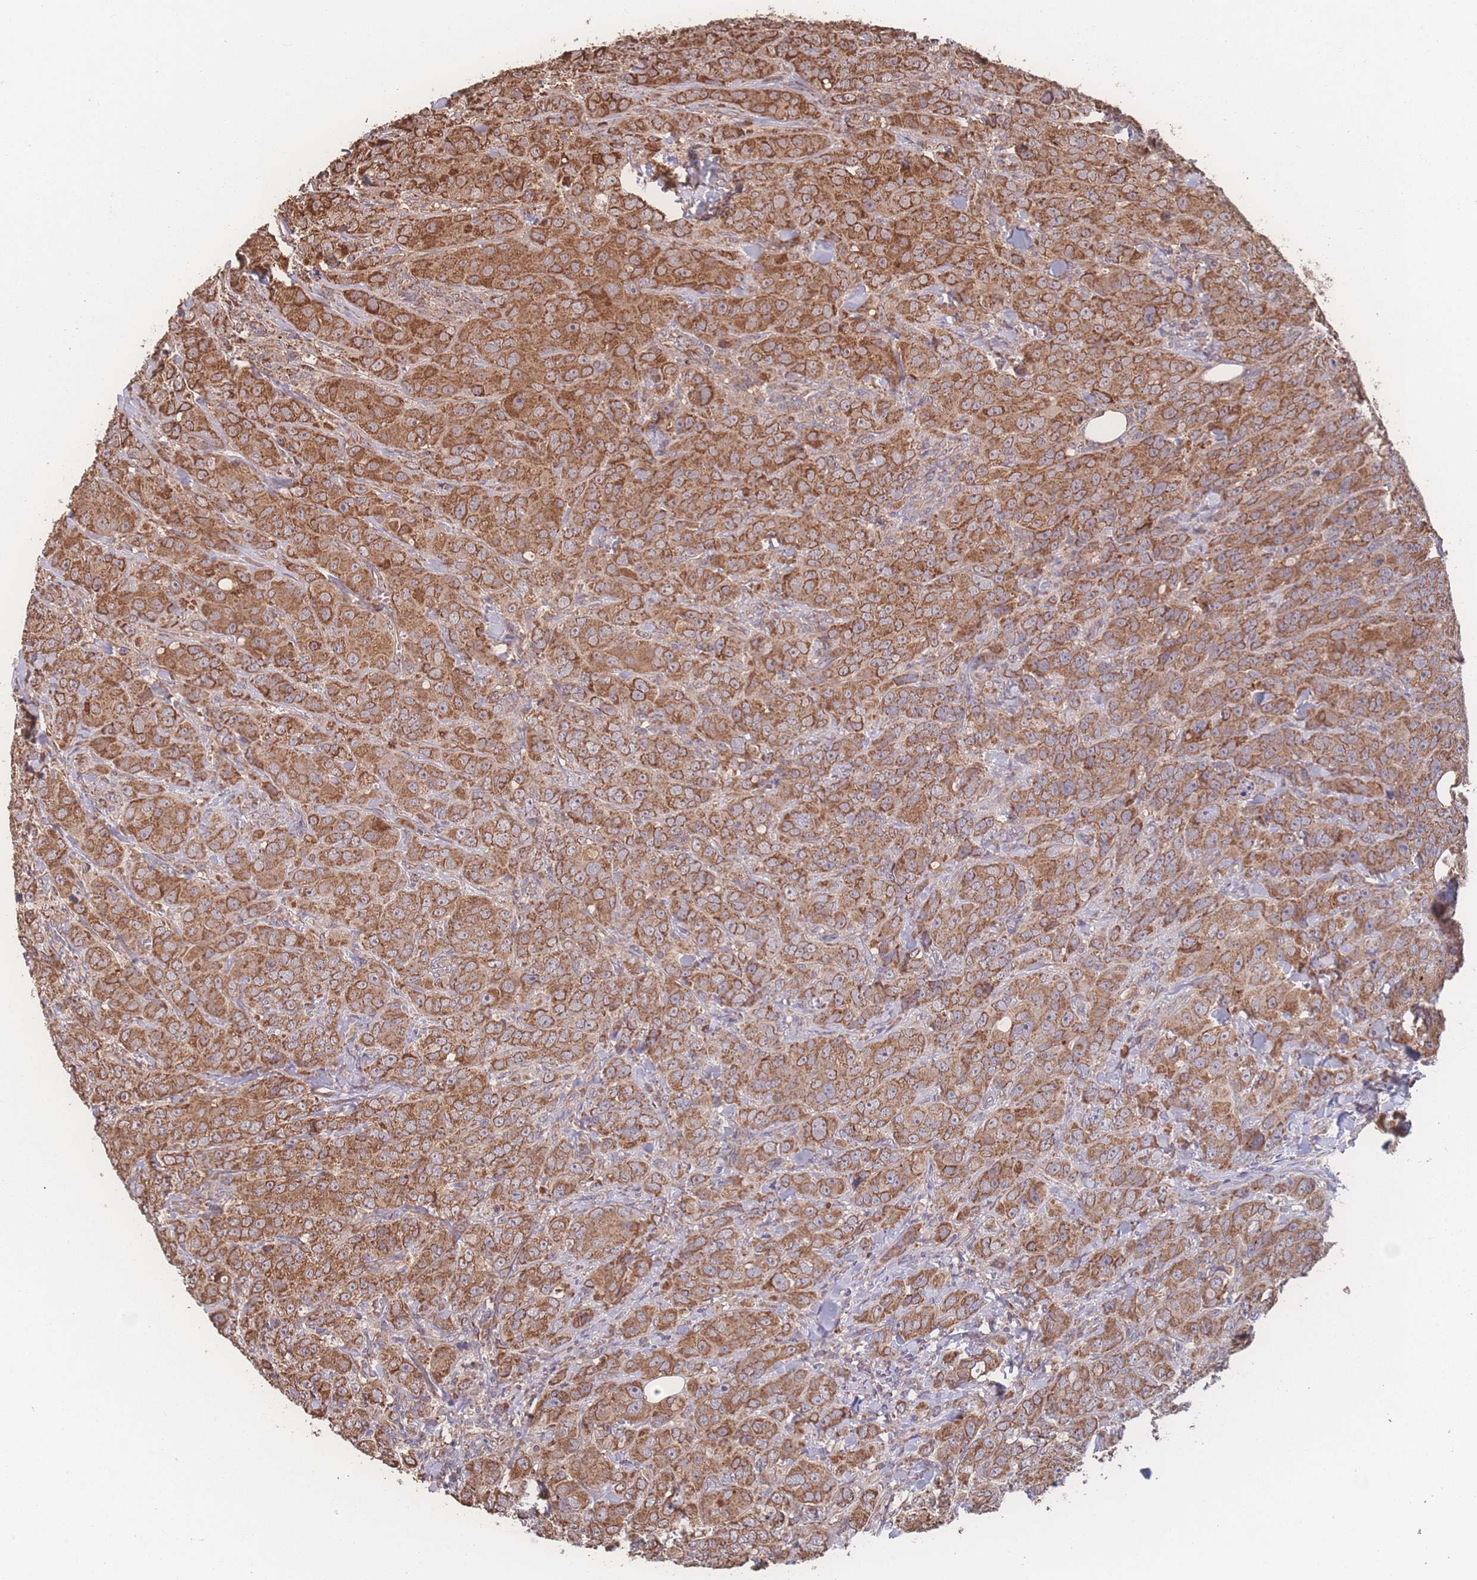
{"staining": {"intensity": "moderate", "quantity": ">75%", "location": "cytoplasmic/membranous"}, "tissue": "breast cancer", "cell_type": "Tumor cells", "image_type": "cancer", "snomed": [{"axis": "morphology", "description": "Duct carcinoma"}, {"axis": "topography", "description": "Breast"}], "caption": "Immunohistochemistry (DAB (3,3'-diaminobenzidine)) staining of breast intraductal carcinoma reveals moderate cytoplasmic/membranous protein expression in approximately >75% of tumor cells. The protein of interest is stained brown, and the nuclei are stained in blue (DAB (3,3'-diaminobenzidine) IHC with brightfield microscopy, high magnification).", "gene": "SGSM3", "patient": {"sex": "female", "age": 43}}